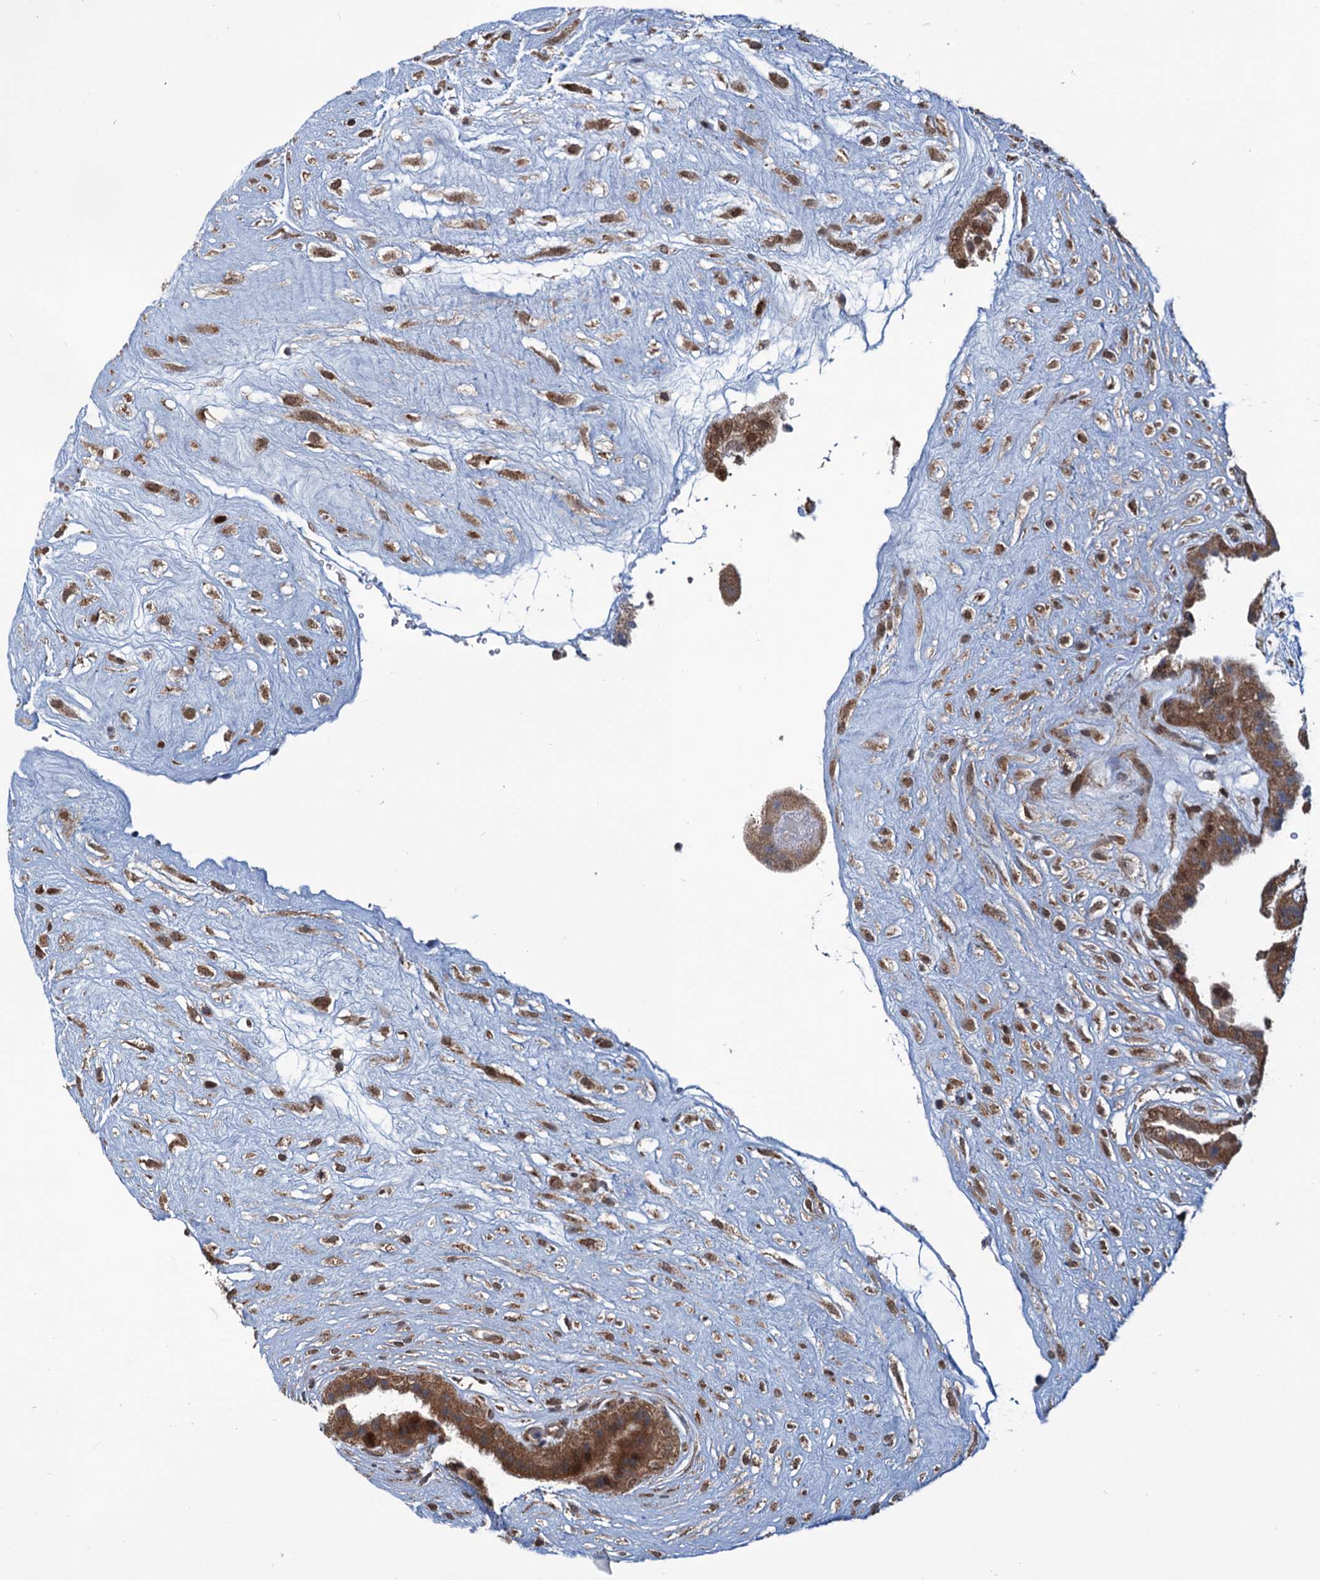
{"staining": {"intensity": "moderate", "quantity": ">75%", "location": "cytoplasmic/membranous"}, "tissue": "placenta", "cell_type": "Trophoblastic cells", "image_type": "normal", "snomed": [{"axis": "morphology", "description": "Normal tissue, NOS"}, {"axis": "topography", "description": "Placenta"}], "caption": "Normal placenta demonstrates moderate cytoplasmic/membranous positivity in about >75% of trophoblastic cells, visualized by immunohistochemistry.", "gene": "PHC3", "patient": {"sex": "female", "age": 18}}